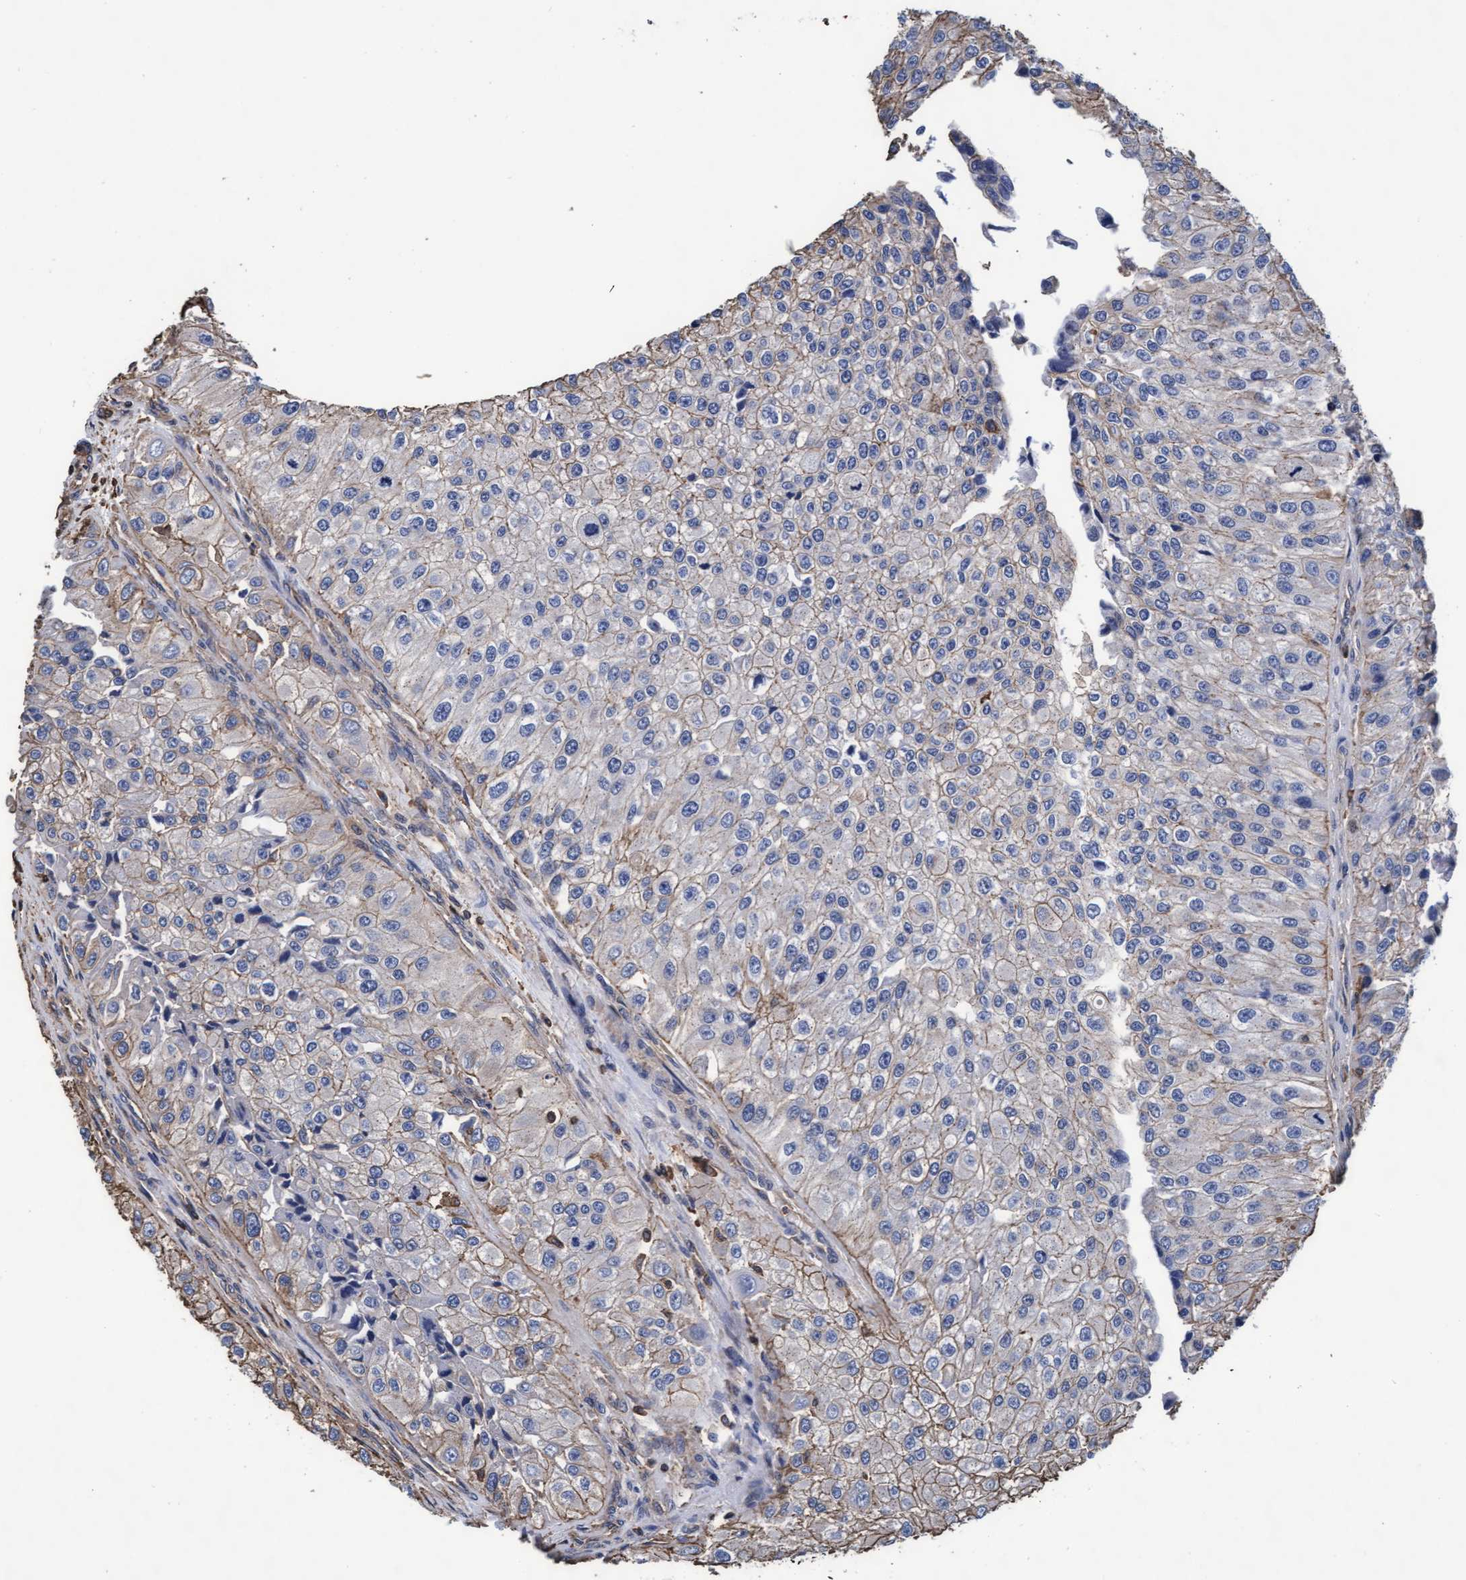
{"staining": {"intensity": "weak", "quantity": "25%-75%", "location": "cytoplasmic/membranous"}, "tissue": "urothelial cancer", "cell_type": "Tumor cells", "image_type": "cancer", "snomed": [{"axis": "morphology", "description": "Urothelial carcinoma, High grade"}, {"axis": "topography", "description": "Kidney"}, {"axis": "topography", "description": "Urinary bladder"}], "caption": "Immunohistochemical staining of human urothelial carcinoma (high-grade) demonstrates low levels of weak cytoplasmic/membranous staining in about 25%-75% of tumor cells. The protein of interest is shown in brown color, while the nuclei are stained blue.", "gene": "GRHPR", "patient": {"sex": "male", "age": 77}}